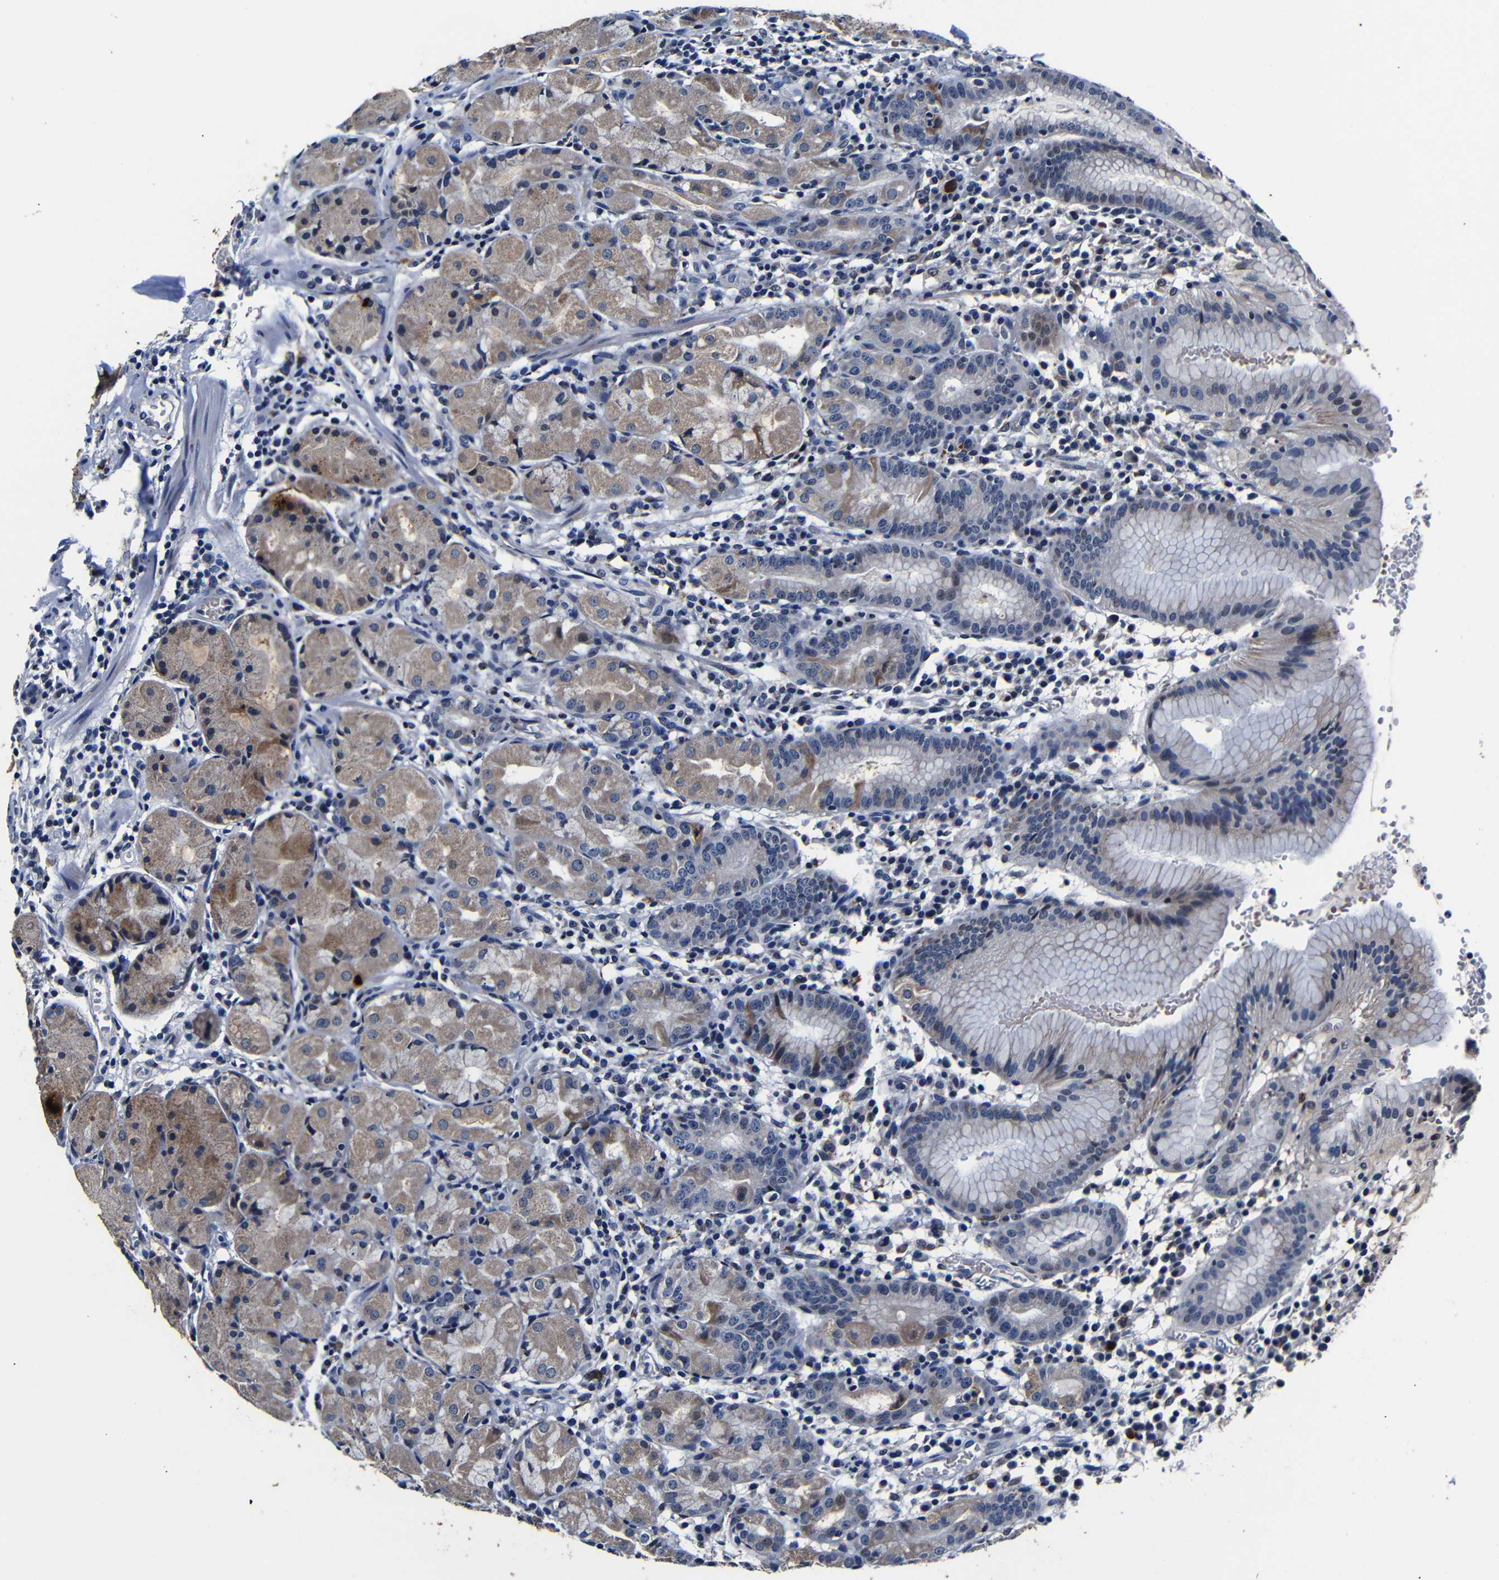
{"staining": {"intensity": "weak", "quantity": "25%-75%", "location": "cytoplasmic/membranous"}, "tissue": "stomach", "cell_type": "Glandular cells", "image_type": "normal", "snomed": [{"axis": "morphology", "description": "Normal tissue, NOS"}, {"axis": "topography", "description": "Stomach"}, {"axis": "topography", "description": "Stomach, lower"}], "caption": "This is a histology image of IHC staining of unremarkable stomach, which shows weak positivity in the cytoplasmic/membranous of glandular cells.", "gene": "DEPP1", "patient": {"sex": "female", "age": 75}}